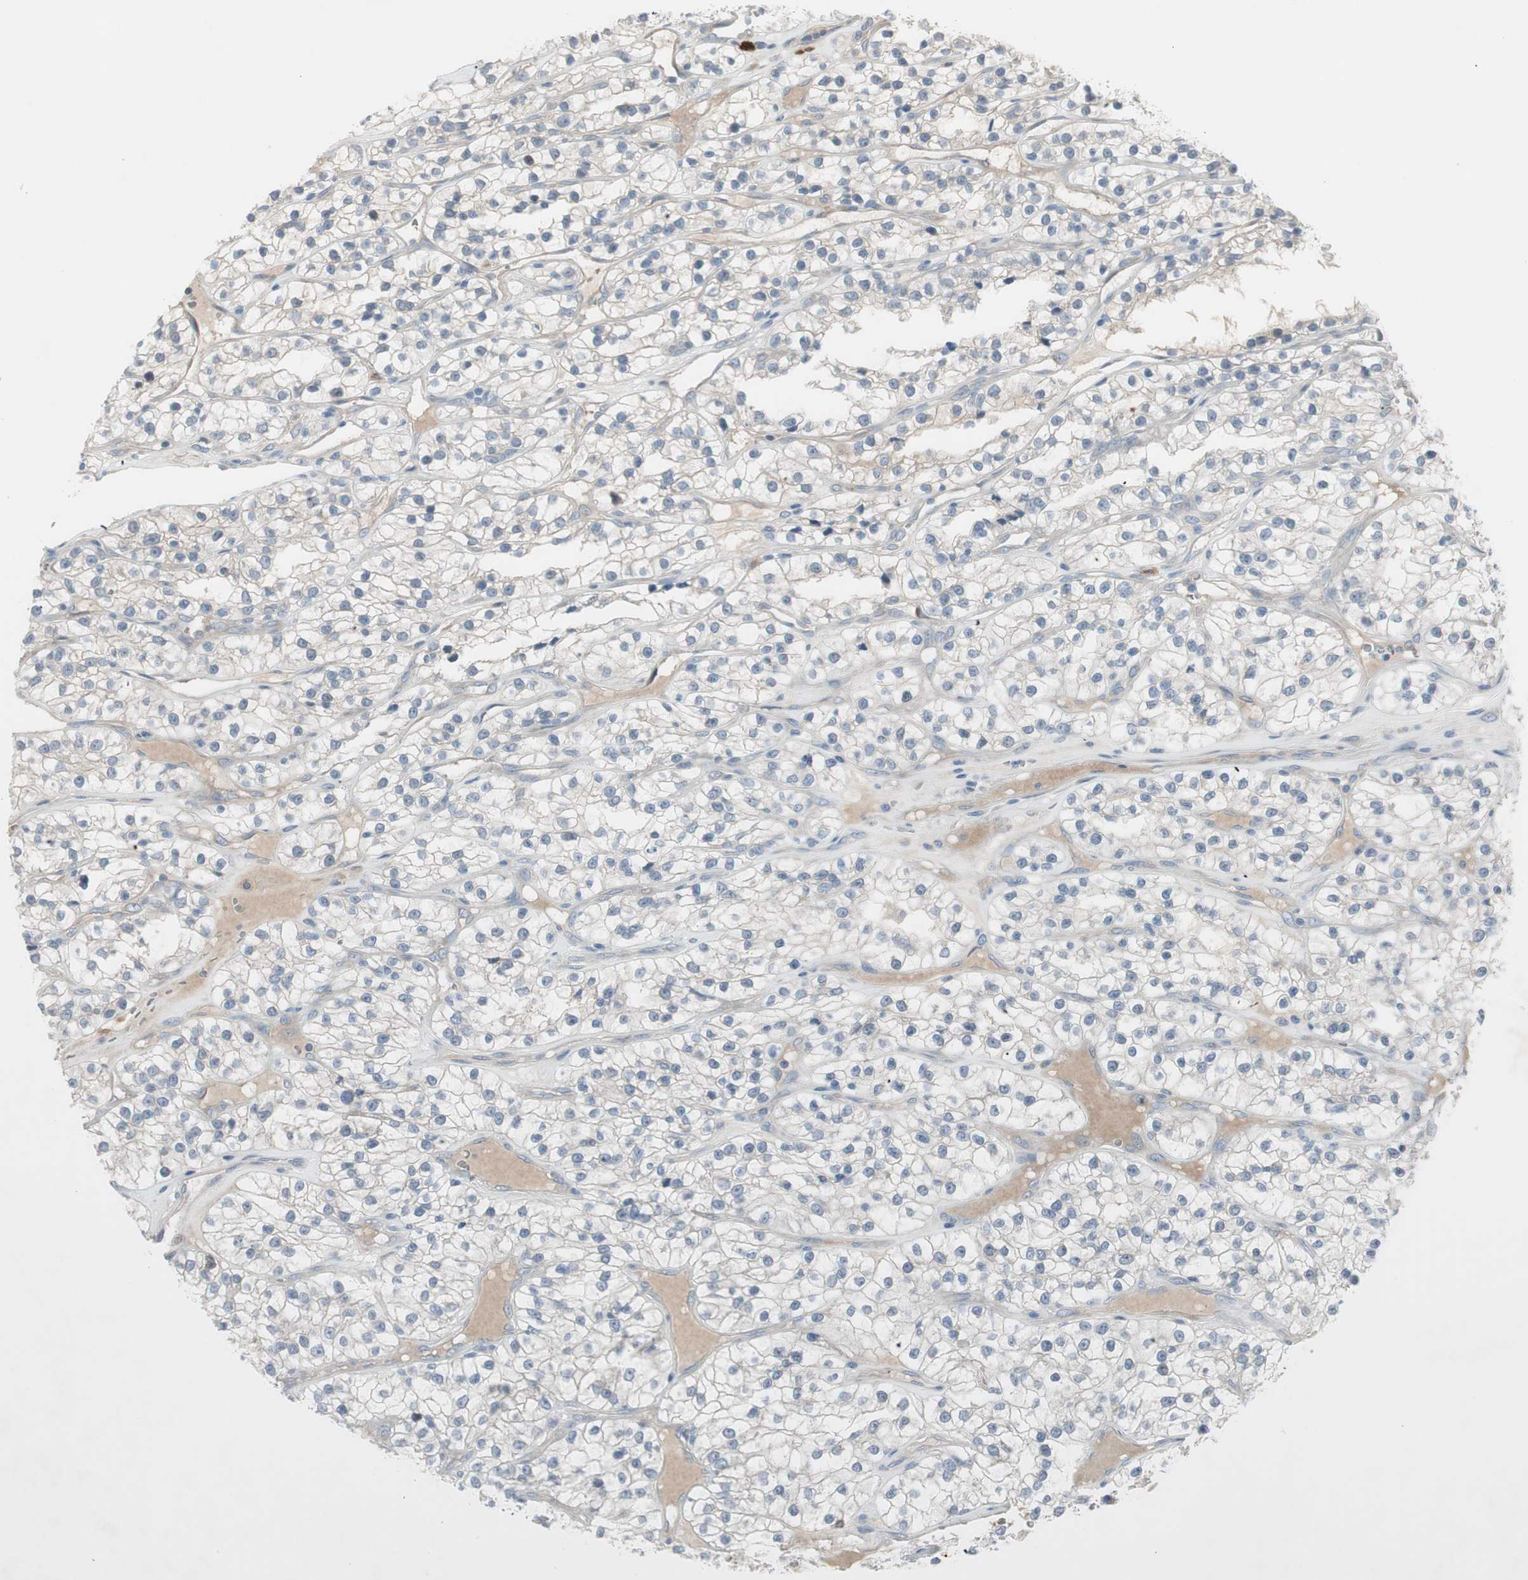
{"staining": {"intensity": "negative", "quantity": "none", "location": "none"}, "tissue": "renal cancer", "cell_type": "Tumor cells", "image_type": "cancer", "snomed": [{"axis": "morphology", "description": "Adenocarcinoma, NOS"}, {"axis": "topography", "description": "Kidney"}], "caption": "This micrograph is of renal cancer stained with IHC to label a protein in brown with the nuclei are counter-stained blue. There is no staining in tumor cells.", "gene": "MAPRE3", "patient": {"sex": "female", "age": 57}}